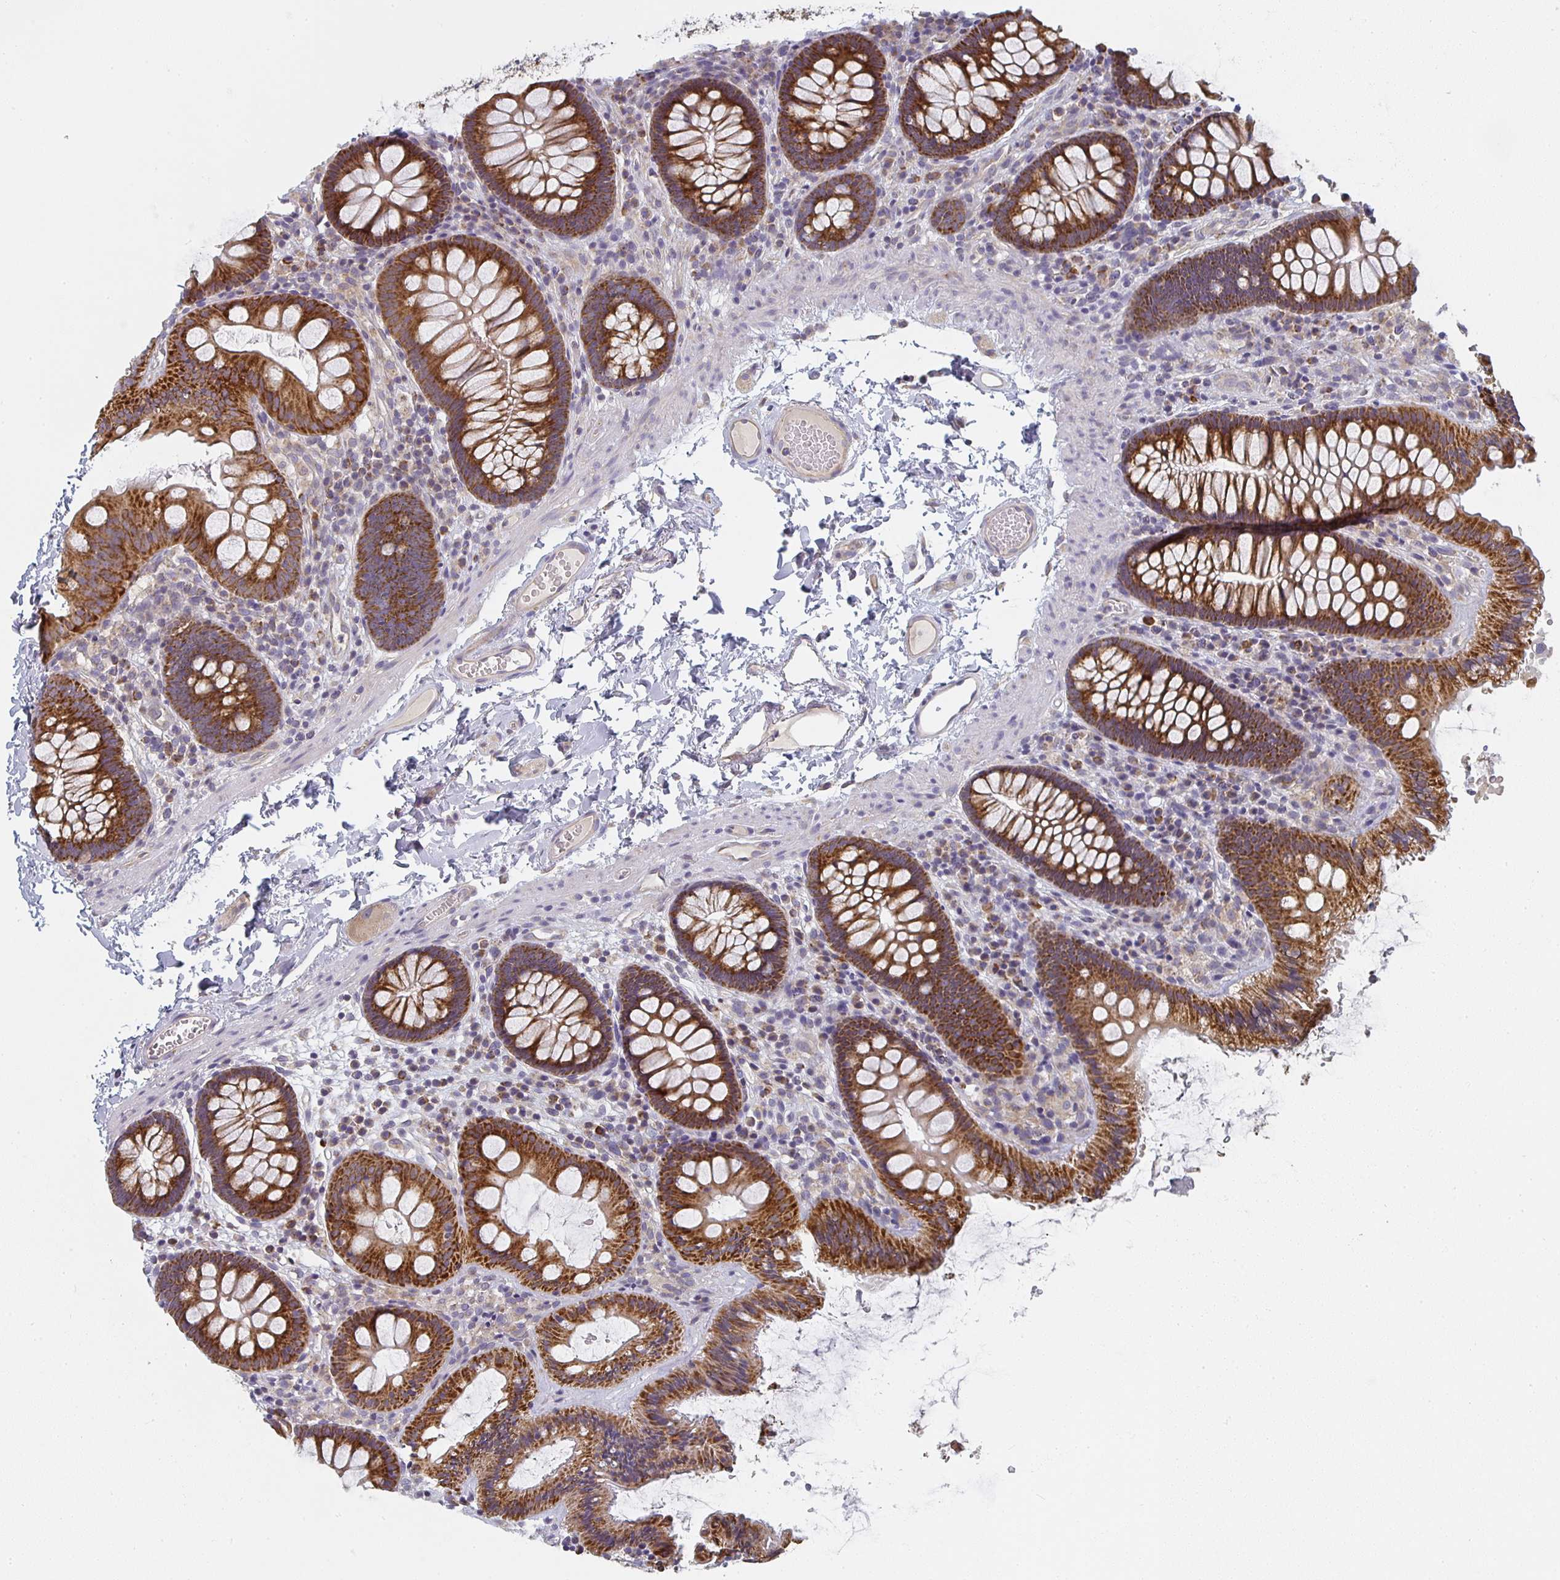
{"staining": {"intensity": "weak", "quantity": ">75%", "location": "cytoplasmic/membranous"}, "tissue": "colon", "cell_type": "Endothelial cells", "image_type": "normal", "snomed": [{"axis": "morphology", "description": "Normal tissue, NOS"}, {"axis": "topography", "description": "Colon"}], "caption": "Normal colon was stained to show a protein in brown. There is low levels of weak cytoplasmic/membranous staining in approximately >75% of endothelial cells. (brown staining indicates protein expression, while blue staining denotes nuclei).", "gene": "CTHRC1", "patient": {"sex": "male", "age": 84}}